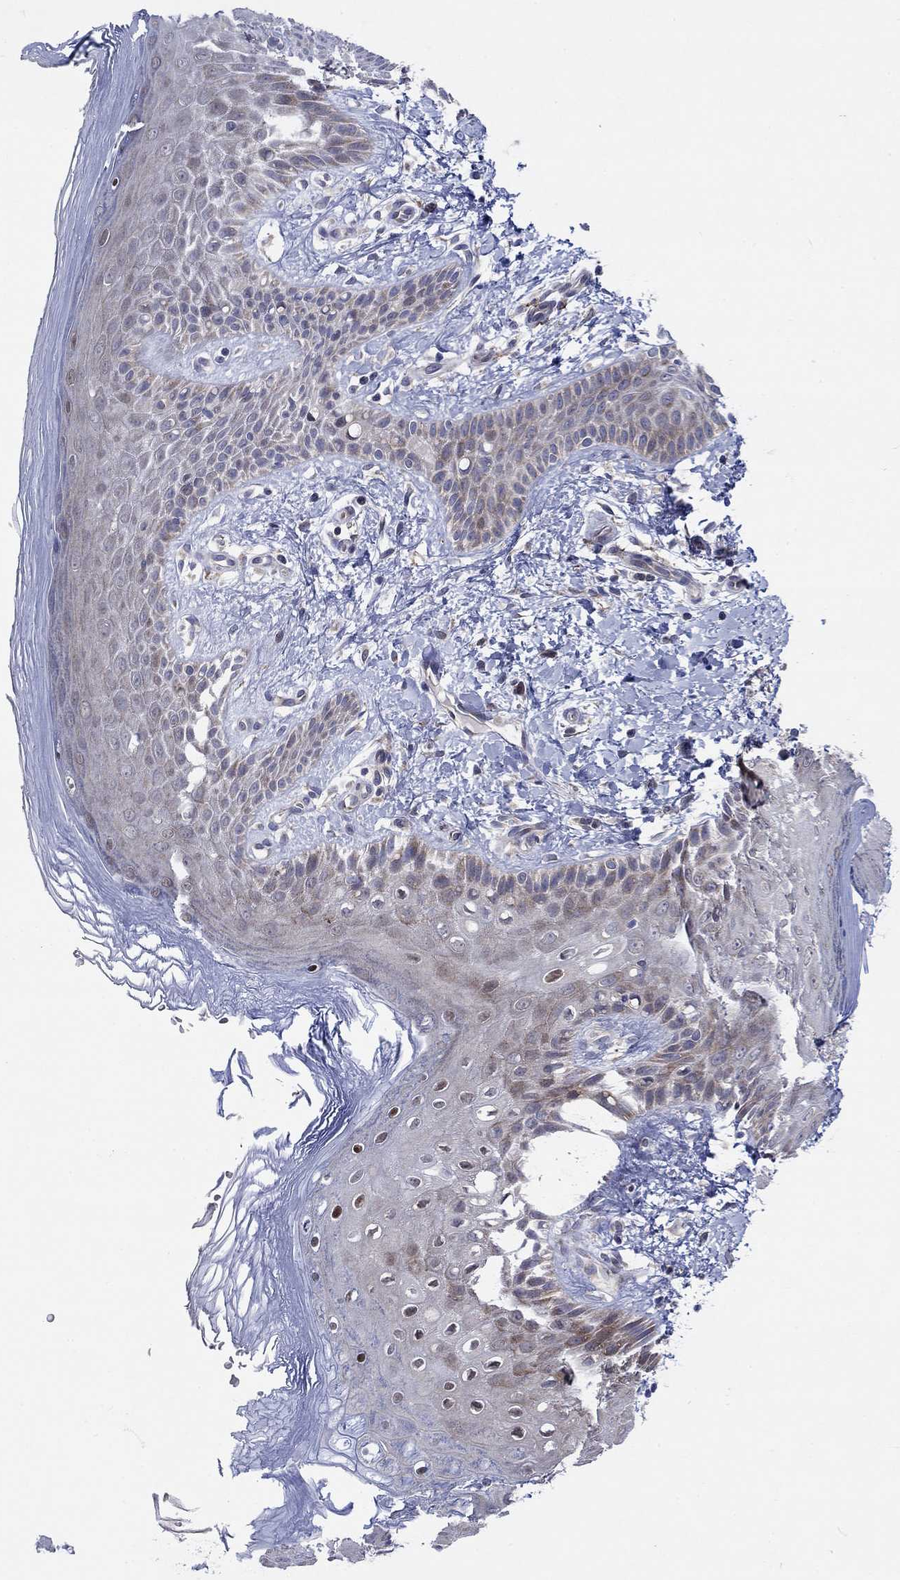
{"staining": {"intensity": "weak", "quantity": "<25%", "location": "cytoplasmic/membranous"}, "tissue": "skin", "cell_type": "Epidermal cells", "image_type": "normal", "snomed": [{"axis": "morphology", "description": "Normal tissue, NOS"}, {"axis": "topography", "description": "Anal"}], "caption": "This histopathology image is of benign skin stained with IHC to label a protein in brown with the nuclei are counter-stained blue. There is no positivity in epidermal cells.", "gene": "SLC35F2", "patient": {"sex": "male", "age": 36}}